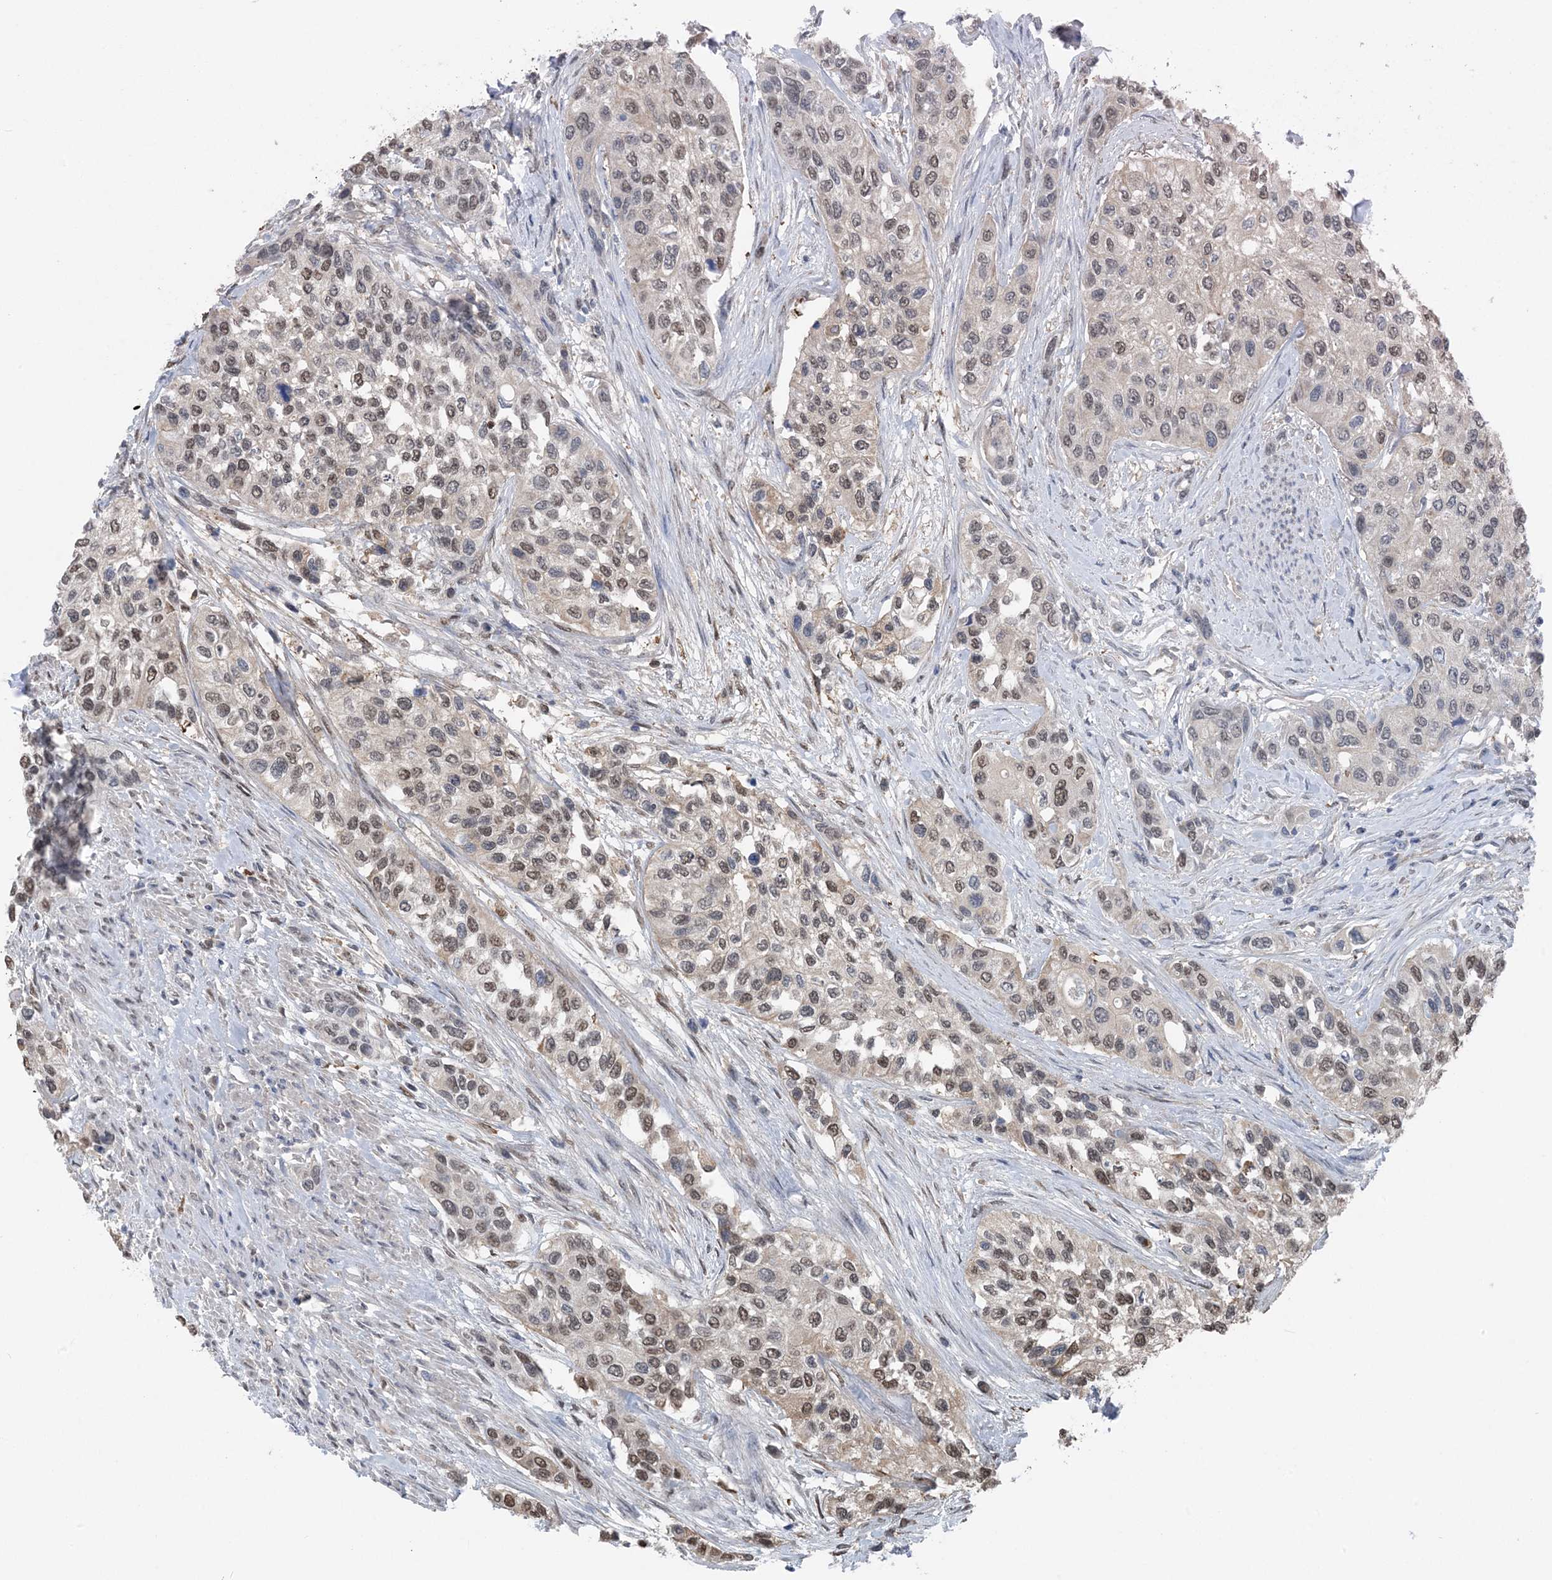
{"staining": {"intensity": "moderate", "quantity": "25%-75%", "location": "nuclear"}, "tissue": "urothelial cancer", "cell_type": "Tumor cells", "image_type": "cancer", "snomed": [{"axis": "morphology", "description": "Normal tissue, NOS"}, {"axis": "morphology", "description": "Urothelial carcinoma, High grade"}, {"axis": "topography", "description": "Vascular tissue"}, {"axis": "topography", "description": "Urinary bladder"}], "caption": "IHC photomicrograph of urothelial cancer stained for a protein (brown), which displays medium levels of moderate nuclear expression in approximately 25%-75% of tumor cells.", "gene": "HIKESHI", "patient": {"sex": "female", "age": 56}}